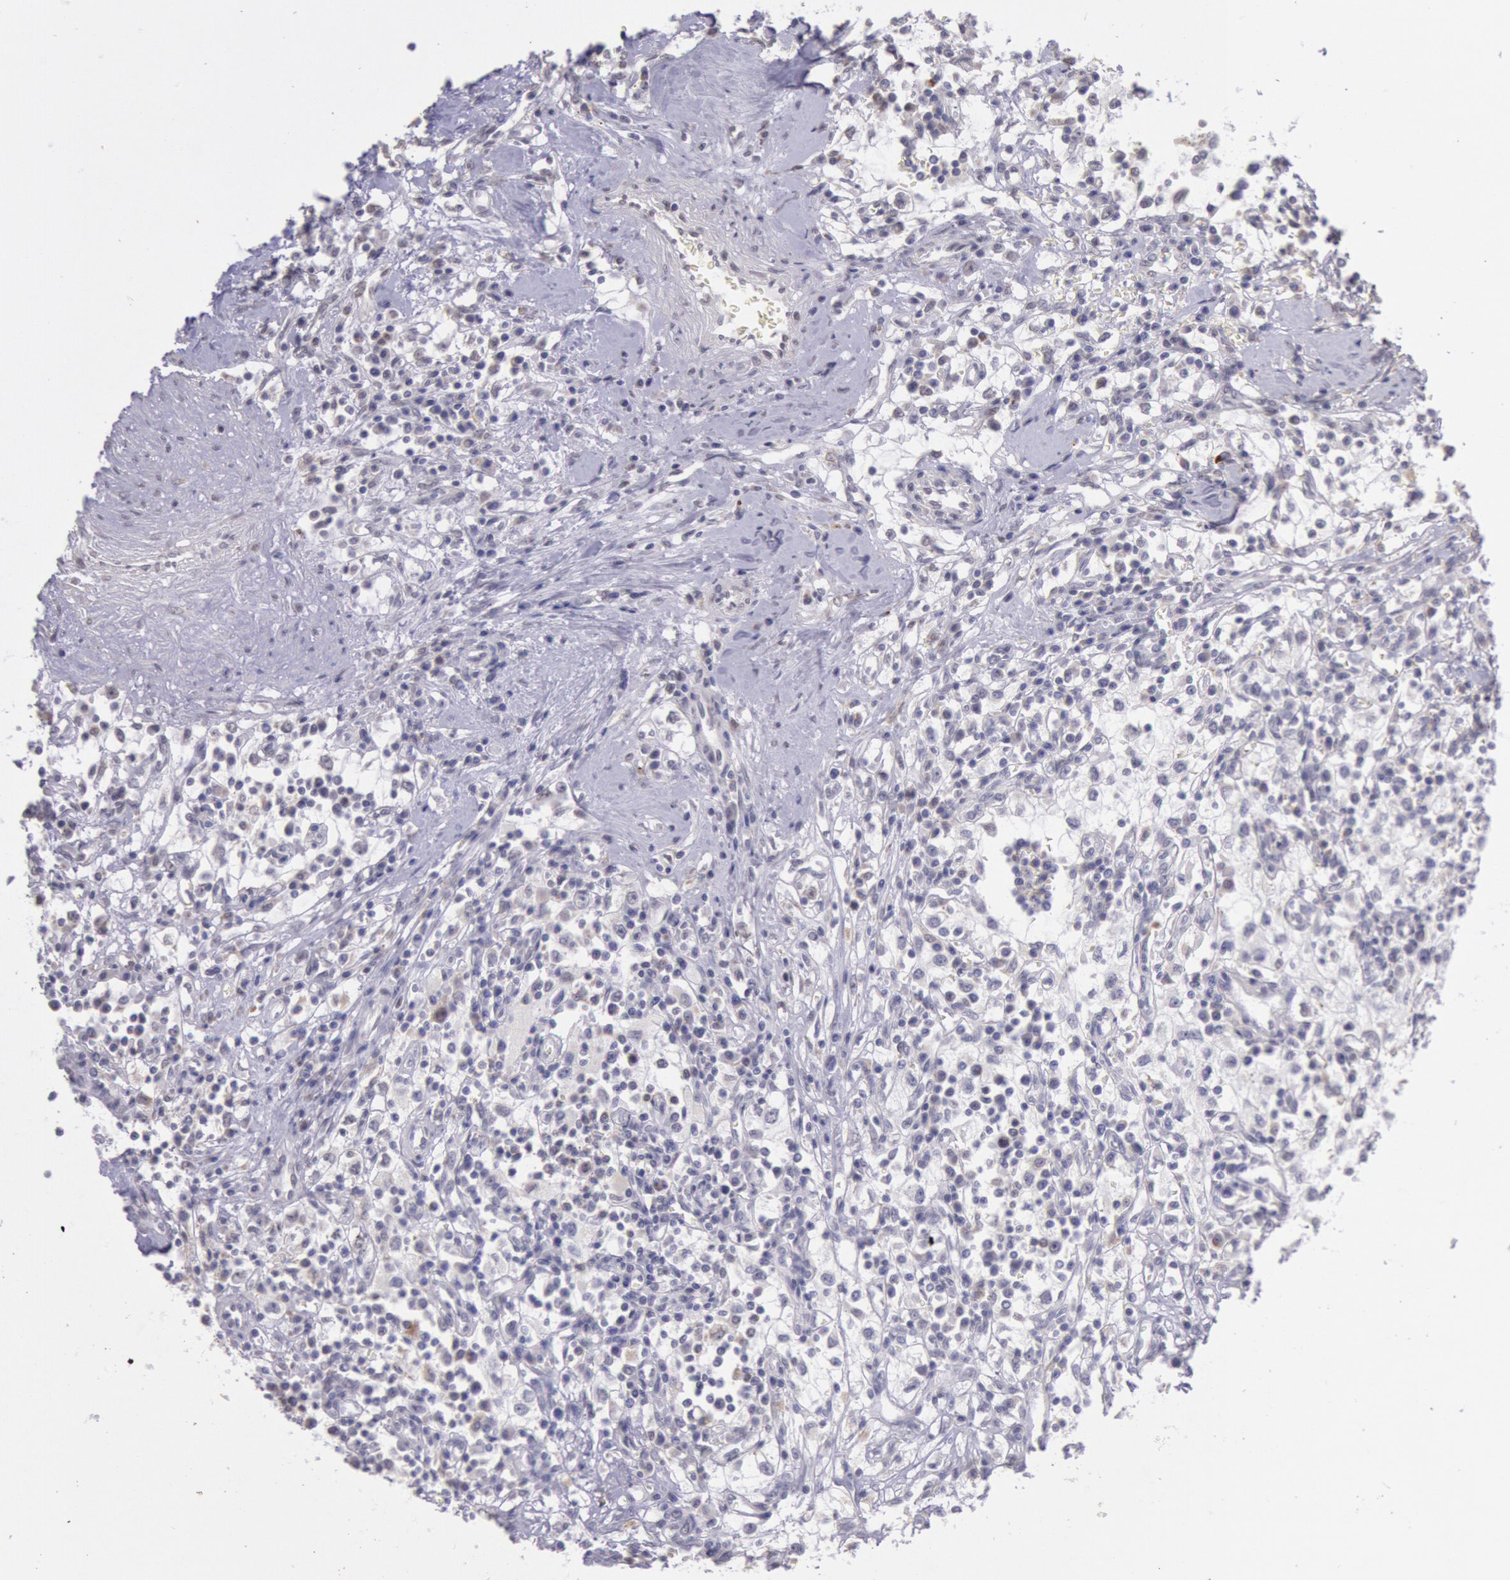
{"staining": {"intensity": "weak", "quantity": "<25%", "location": "cytoplasmic/membranous"}, "tissue": "renal cancer", "cell_type": "Tumor cells", "image_type": "cancer", "snomed": [{"axis": "morphology", "description": "Adenocarcinoma, NOS"}, {"axis": "topography", "description": "Kidney"}], "caption": "Adenocarcinoma (renal) was stained to show a protein in brown. There is no significant expression in tumor cells.", "gene": "FRMD6", "patient": {"sex": "male", "age": 82}}